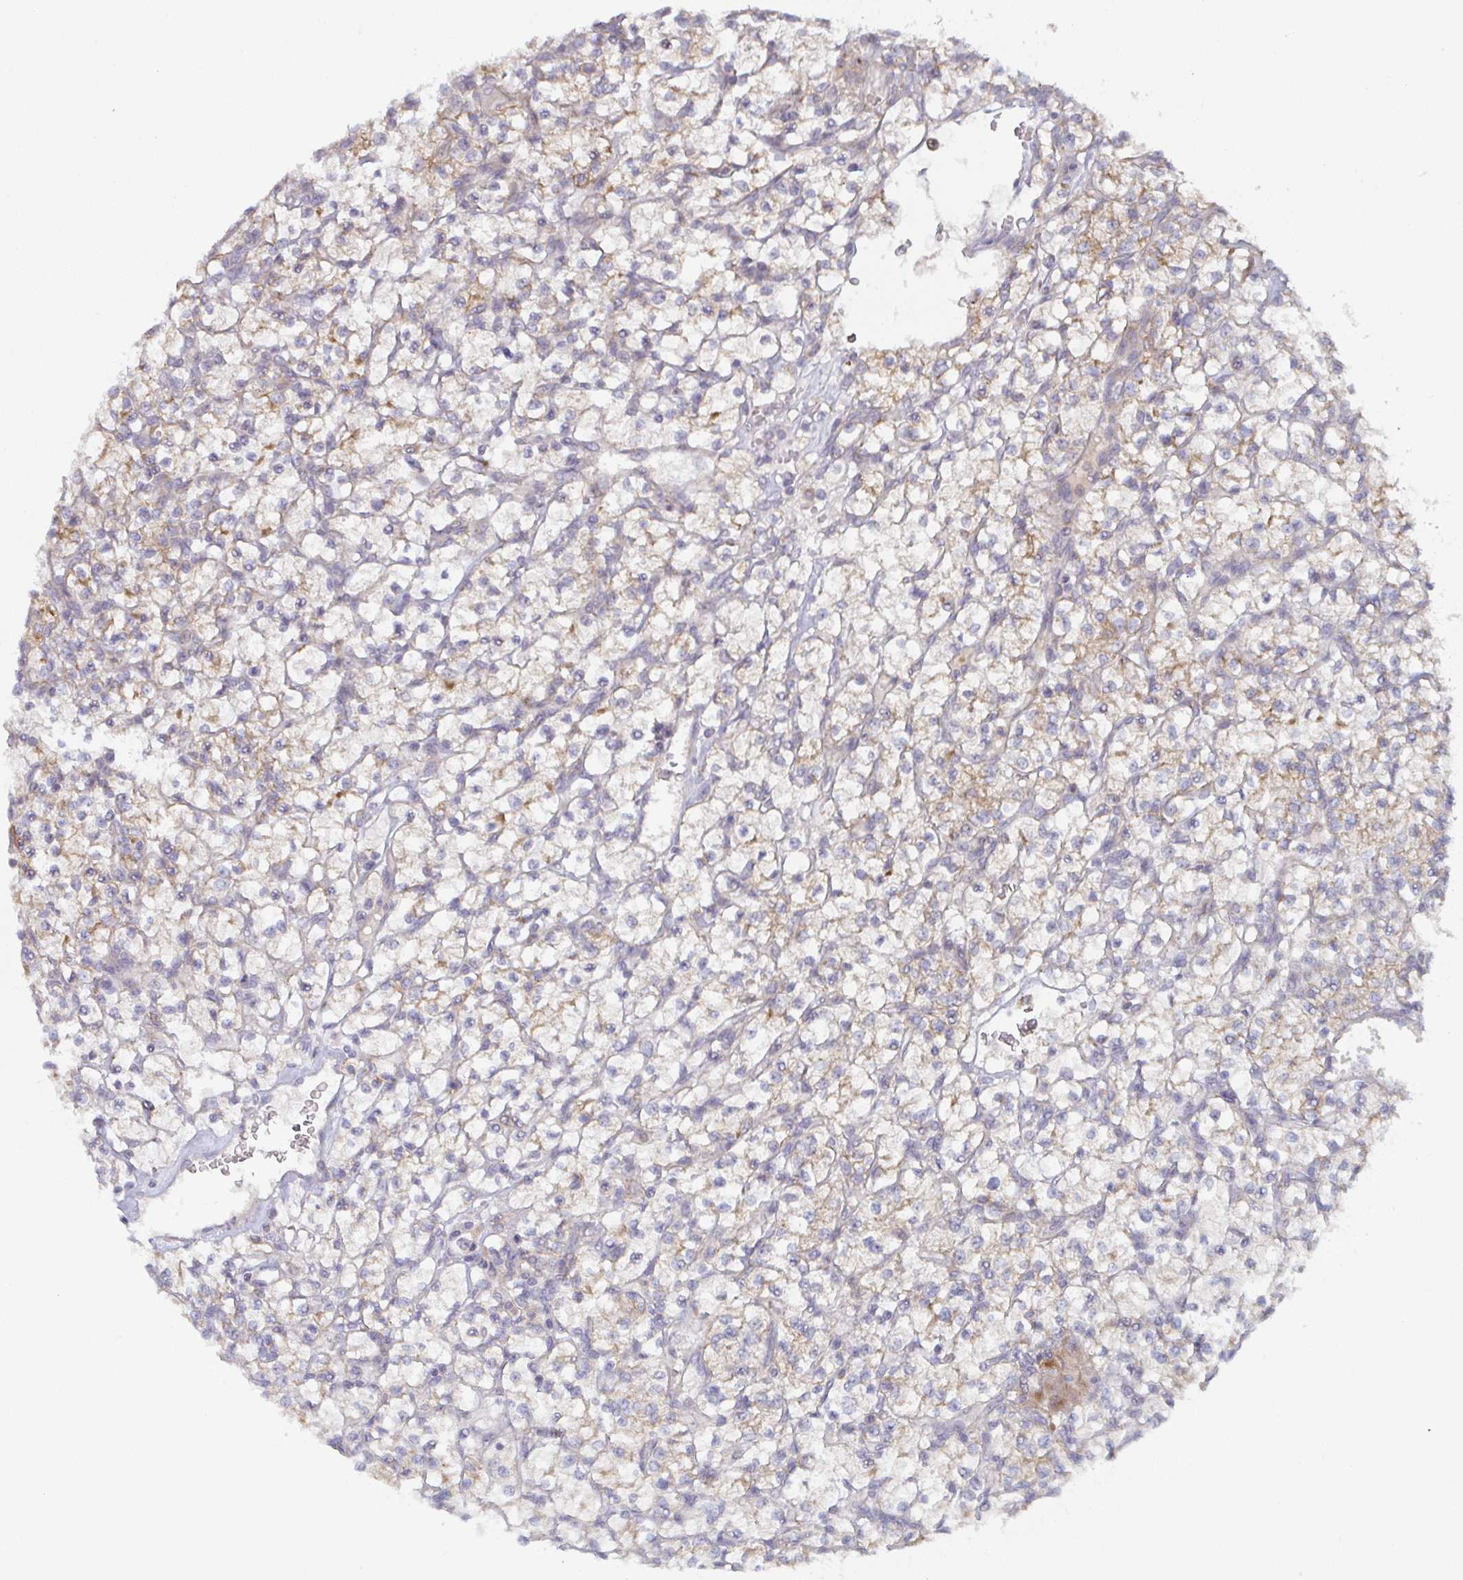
{"staining": {"intensity": "weak", "quantity": "<25%", "location": "cytoplasmic/membranous"}, "tissue": "renal cancer", "cell_type": "Tumor cells", "image_type": "cancer", "snomed": [{"axis": "morphology", "description": "Adenocarcinoma, NOS"}, {"axis": "topography", "description": "Kidney"}], "caption": "IHC photomicrograph of human renal cancer stained for a protein (brown), which demonstrates no positivity in tumor cells.", "gene": "CDH18", "patient": {"sex": "female", "age": 64}}